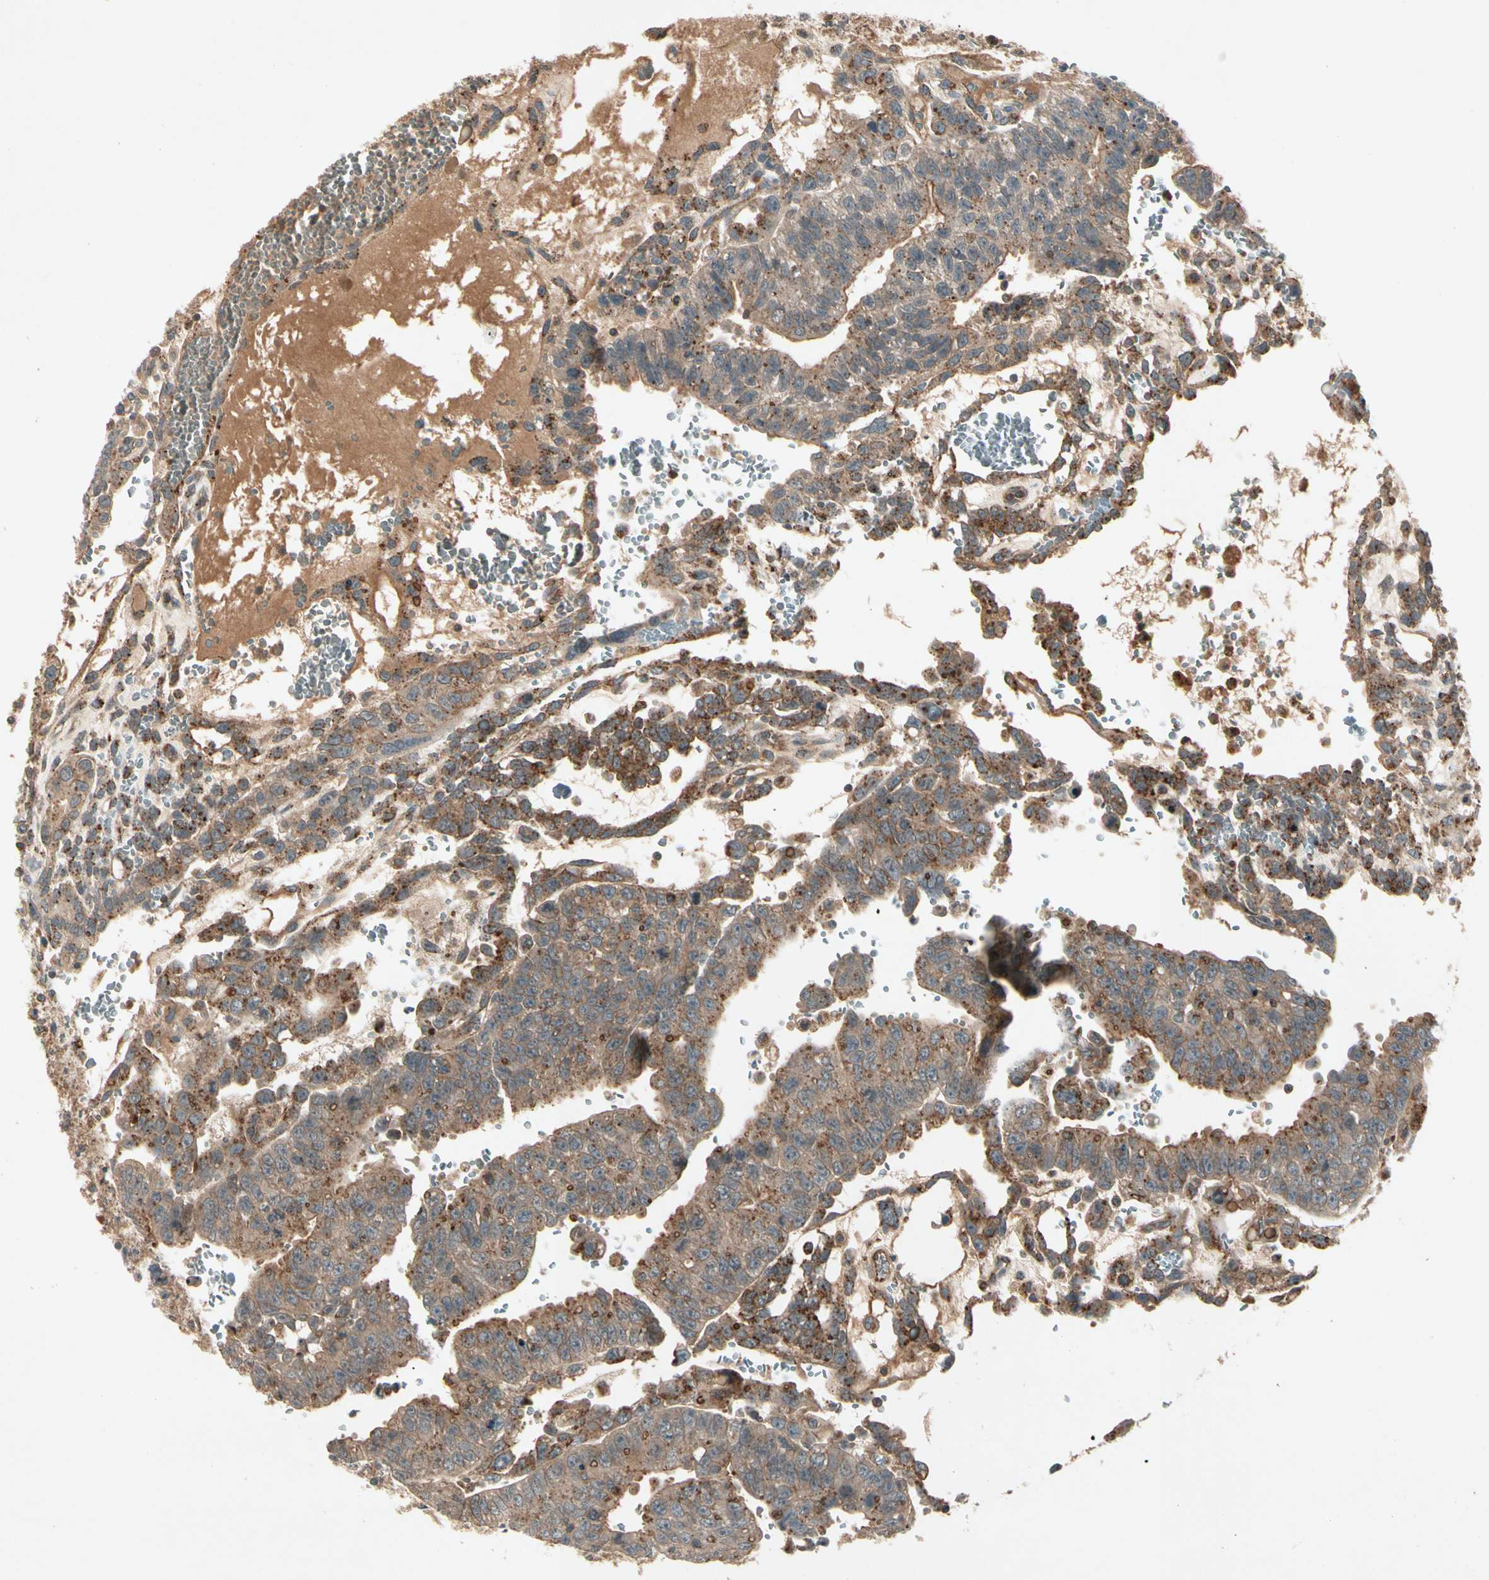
{"staining": {"intensity": "moderate", "quantity": "25%-75%", "location": "cytoplasmic/membranous"}, "tissue": "testis cancer", "cell_type": "Tumor cells", "image_type": "cancer", "snomed": [{"axis": "morphology", "description": "Seminoma, NOS"}, {"axis": "morphology", "description": "Carcinoma, Embryonal, NOS"}, {"axis": "topography", "description": "Testis"}], "caption": "An immunohistochemistry histopathology image of neoplastic tissue is shown. Protein staining in brown labels moderate cytoplasmic/membranous positivity in seminoma (testis) within tumor cells.", "gene": "FLOT1", "patient": {"sex": "male", "age": 52}}